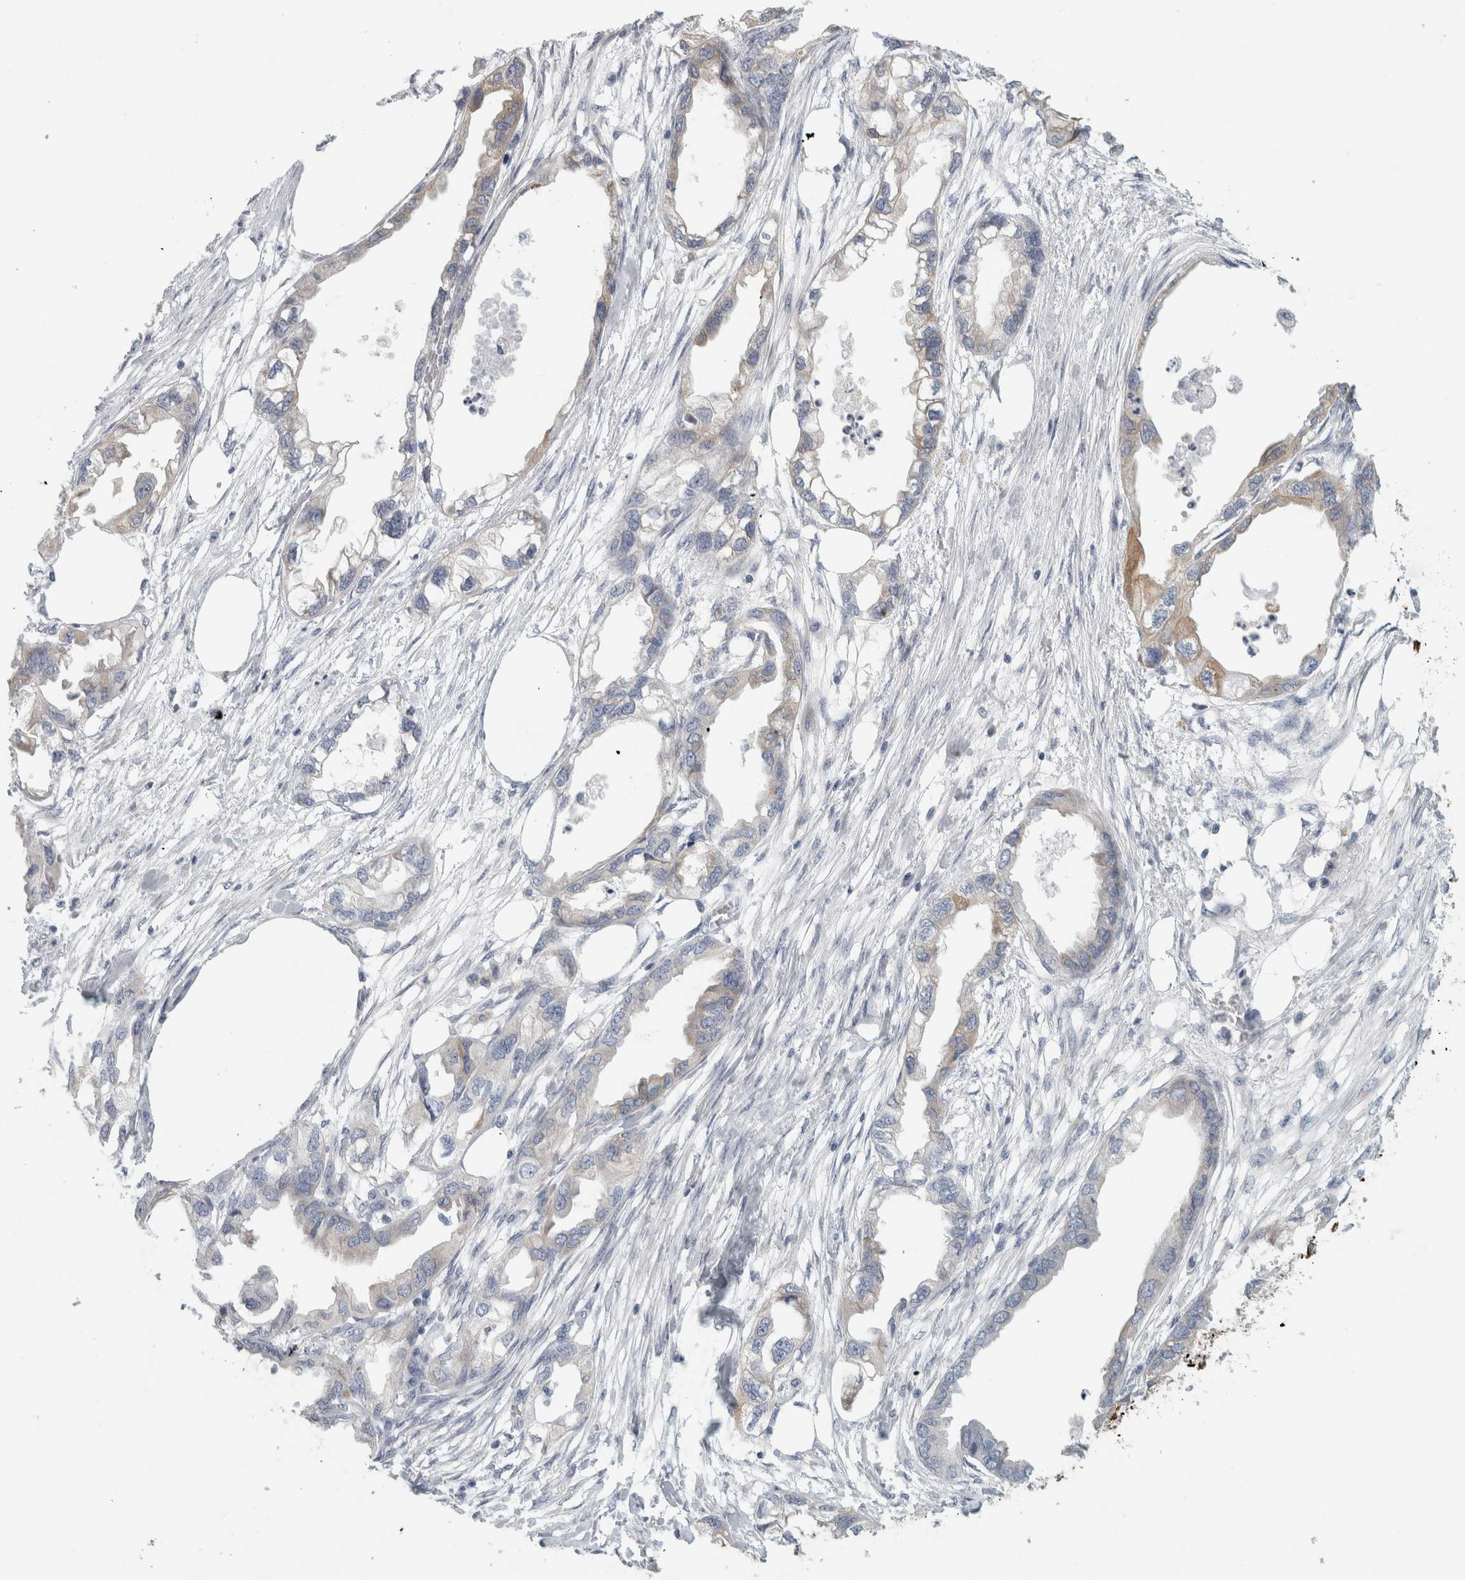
{"staining": {"intensity": "weak", "quantity": "<25%", "location": "cytoplasmic/membranous"}, "tissue": "endometrial cancer", "cell_type": "Tumor cells", "image_type": "cancer", "snomed": [{"axis": "morphology", "description": "Adenocarcinoma, NOS"}, {"axis": "morphology", "description": "Adenocarcinoma, metastatic, NOS"}, {"axis": "topography", "description": "Adipose tissue"}, {"axis": "topography", "description": "Endometrium"}], "caption": "IHC of human endometrial adenocarcinoma exhibits no staining in tumor cells.", "gene": "B3GNT3", "patient": {"sex": "female", "age": 67}}